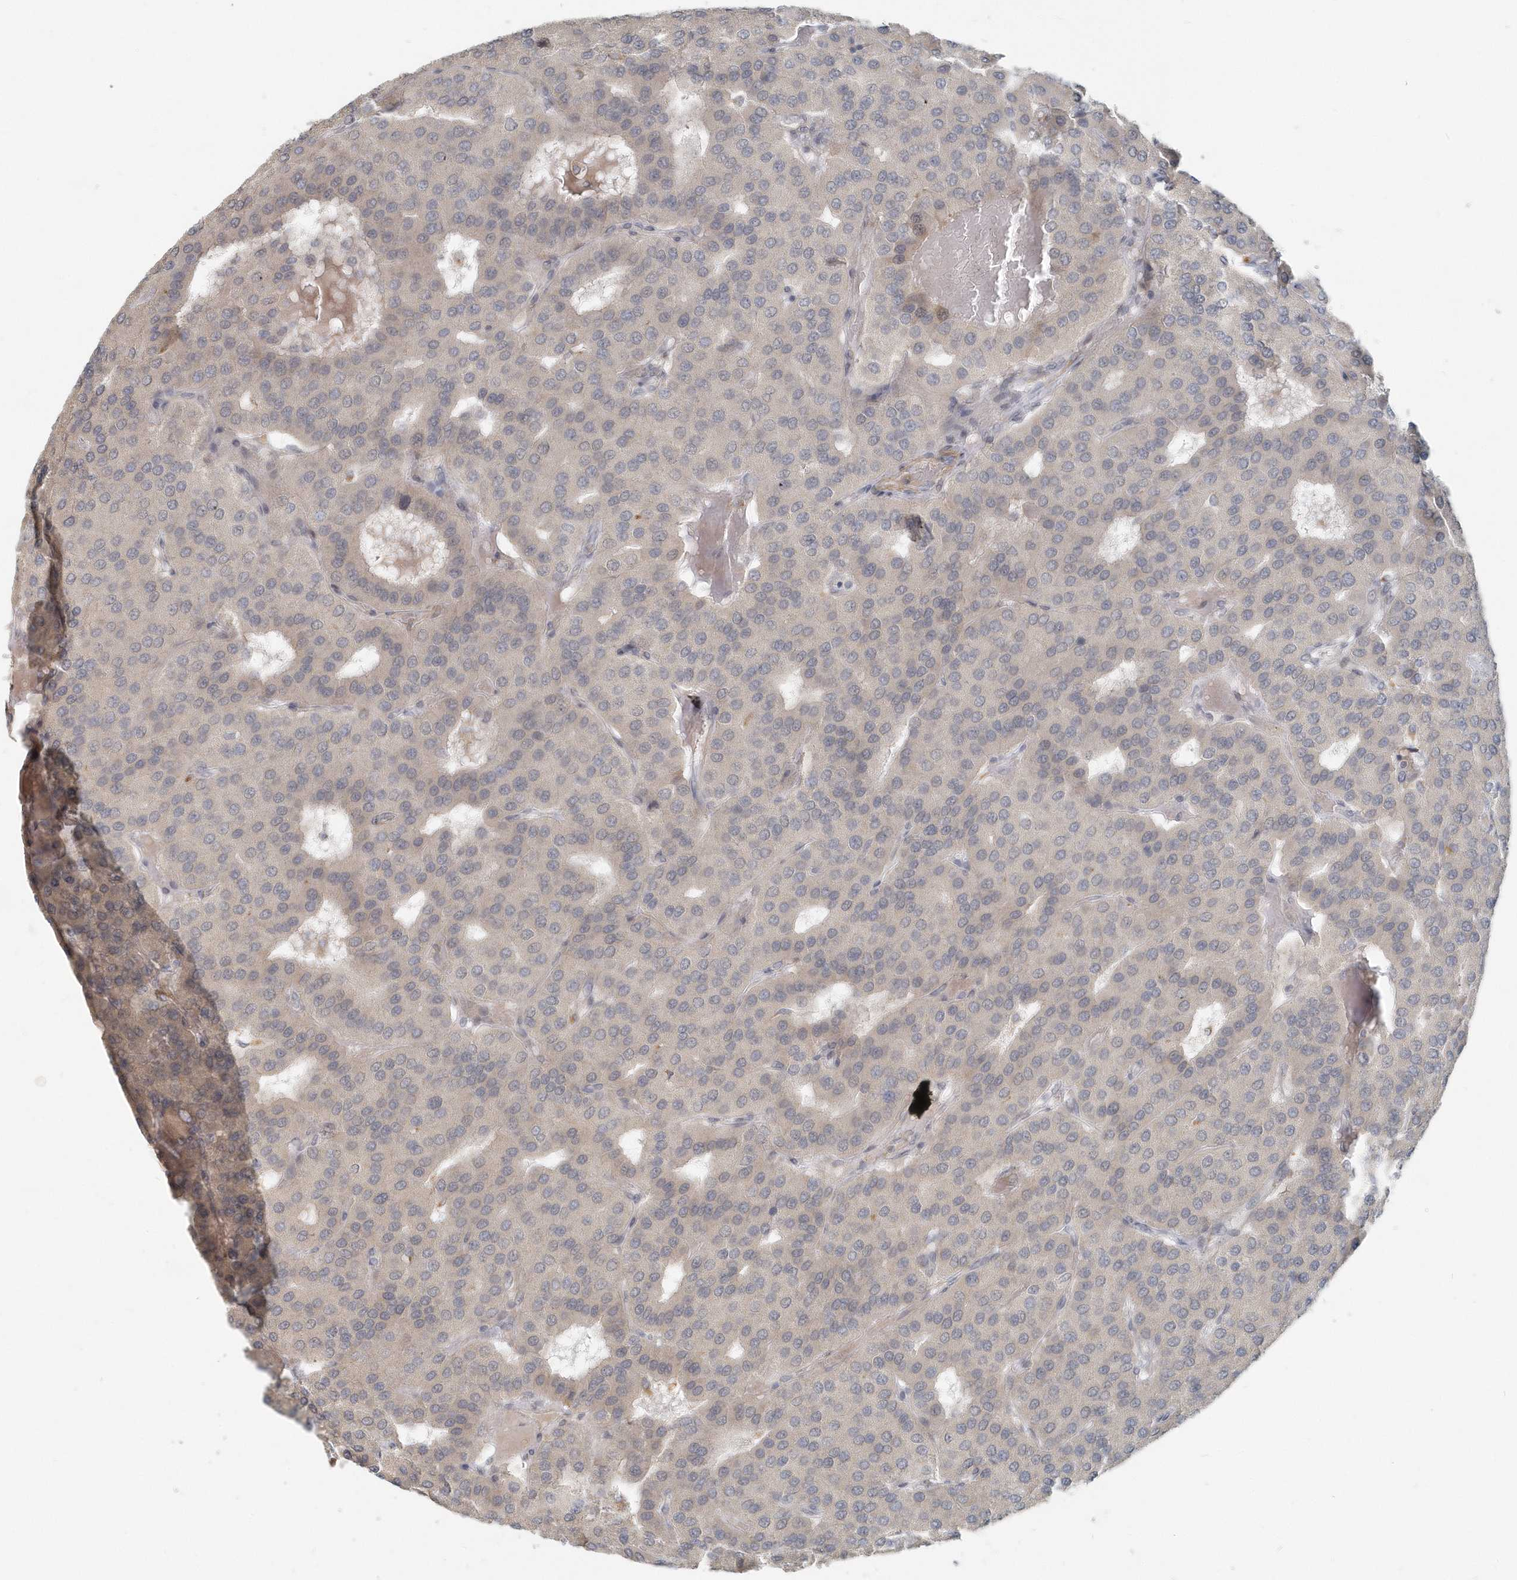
{"staining": {"intensity": "negative", "quantity": "none", "location": "none"}, "tissue": "parathyroid gland", "cell_type": "Glandular cells", "image_type": "normal", "snomed": [{"axis": "morphology", "description": "Normal tissue, NOS"}, {"axis": "morphology", "description": "Adenoma, NOS"}, {"axis": "topography", "description": "Parathyroid gland"}], "caption": "High magnification brightfield microscopy of benign parathyroid gland stained with DAB (brown) and counterstained with hematoxylin (blue): glandular cells show no significant staining.", "gene": "NAPB", "patient": {"sex": "female", "age": 86}}